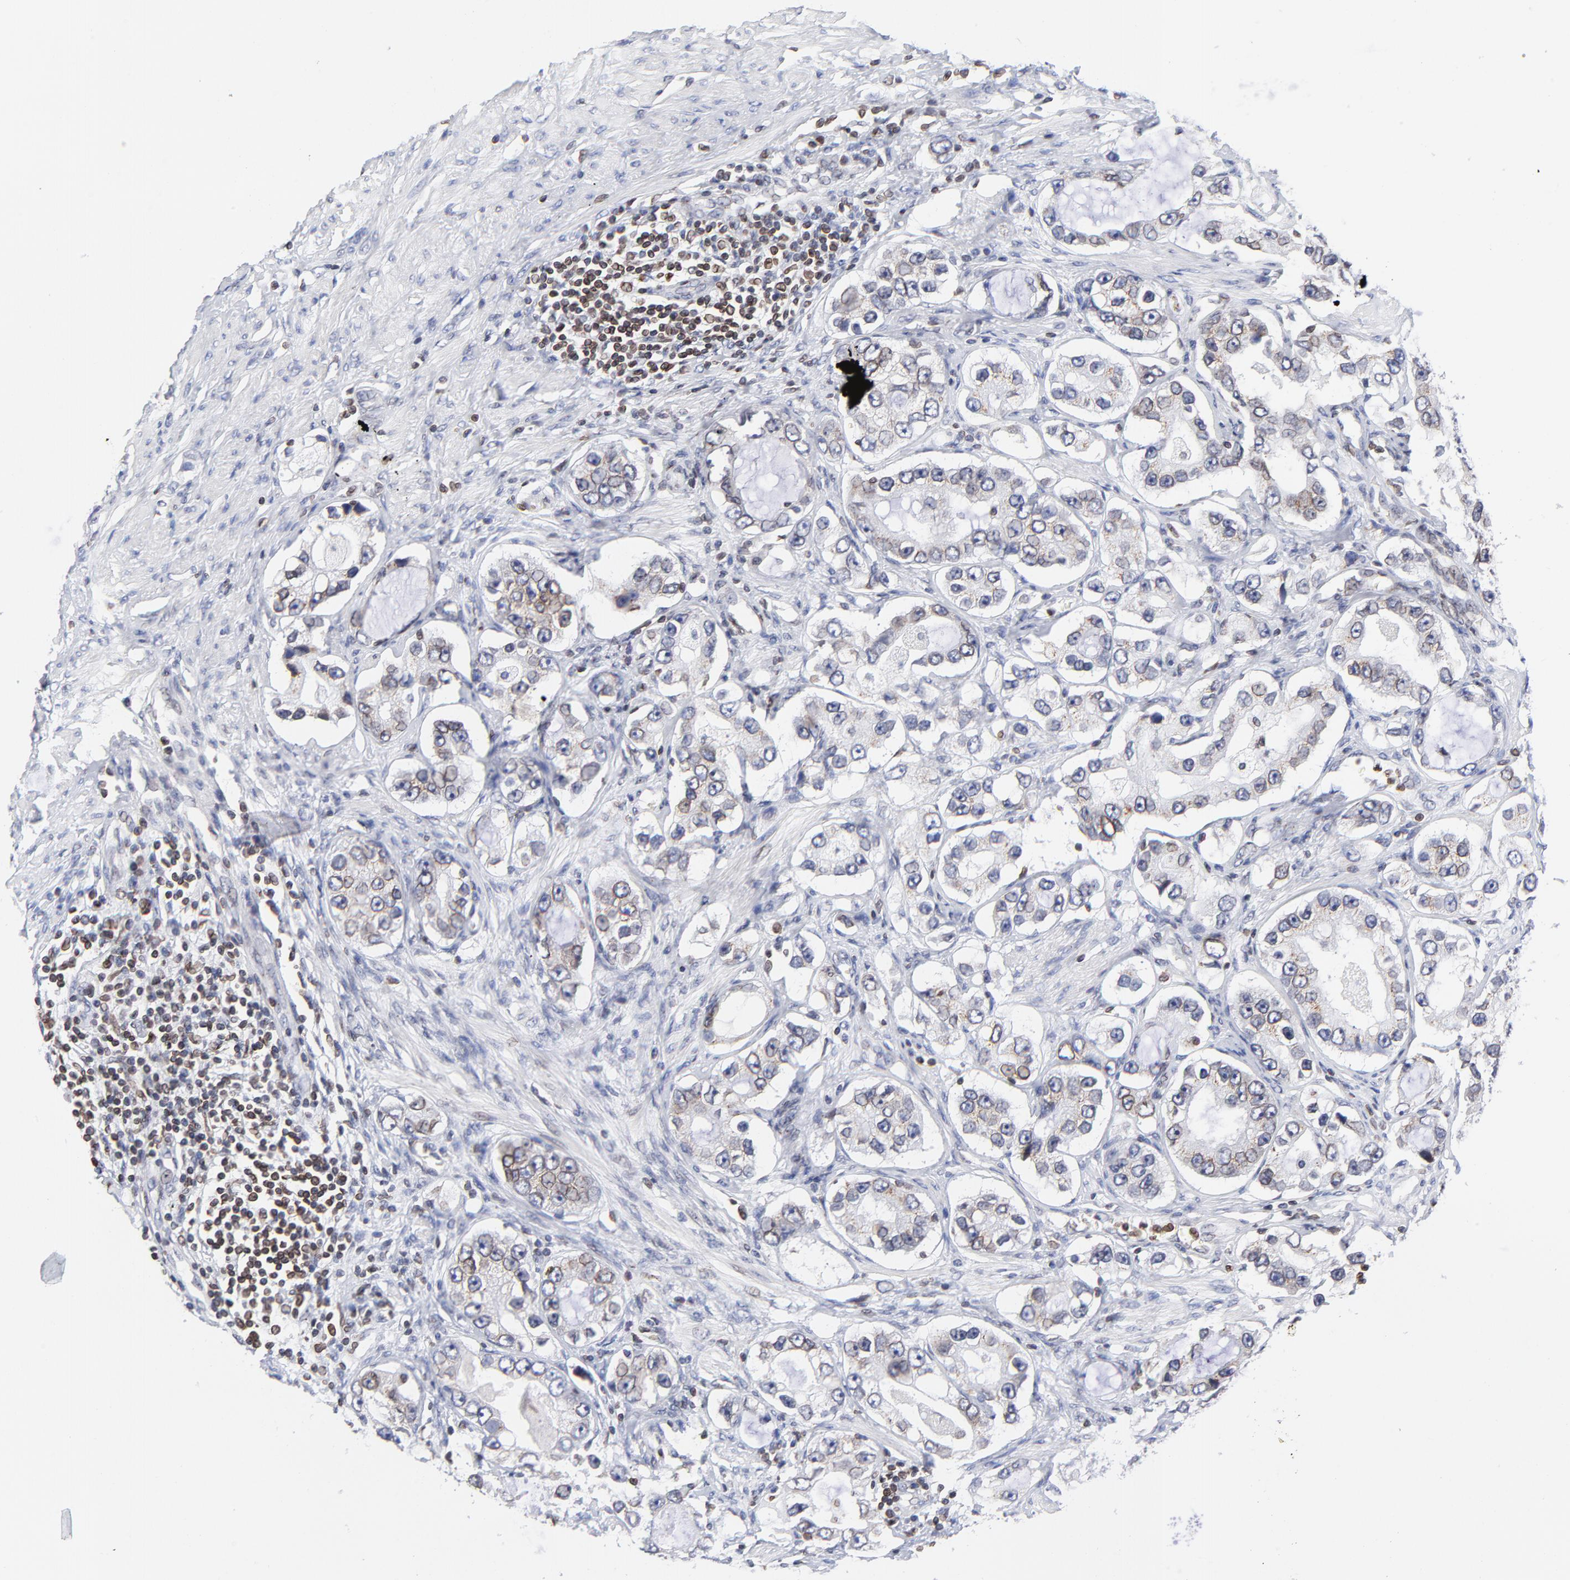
{"staining": {"intensity": "weak", "quantity": "<25%", "location": "cytoplasmic/membranous,nuclear"}, "tissue": "prostate cancer", "cell_type": "Tumor cells", "image_type": "cancer", "snomed": [{"axis": "morphology", "description": "Adenocarcinoma, High grade"}, {"axis": "topography", "description": "Prostate"}], "caption": "Photomicrograph shows no protein expression in tumor cells of adenocarcinoma (high-grade) (prostate) tissue. (Stains: DAB (3,3'-diaminobenzidine) immunohistochemistry (IHC) with hematoxylin counter stain, Microscopy: brightfield microscopy at high magnification).", "gene": "THAP7", "patient": {"sex": "male", "age": 63}}